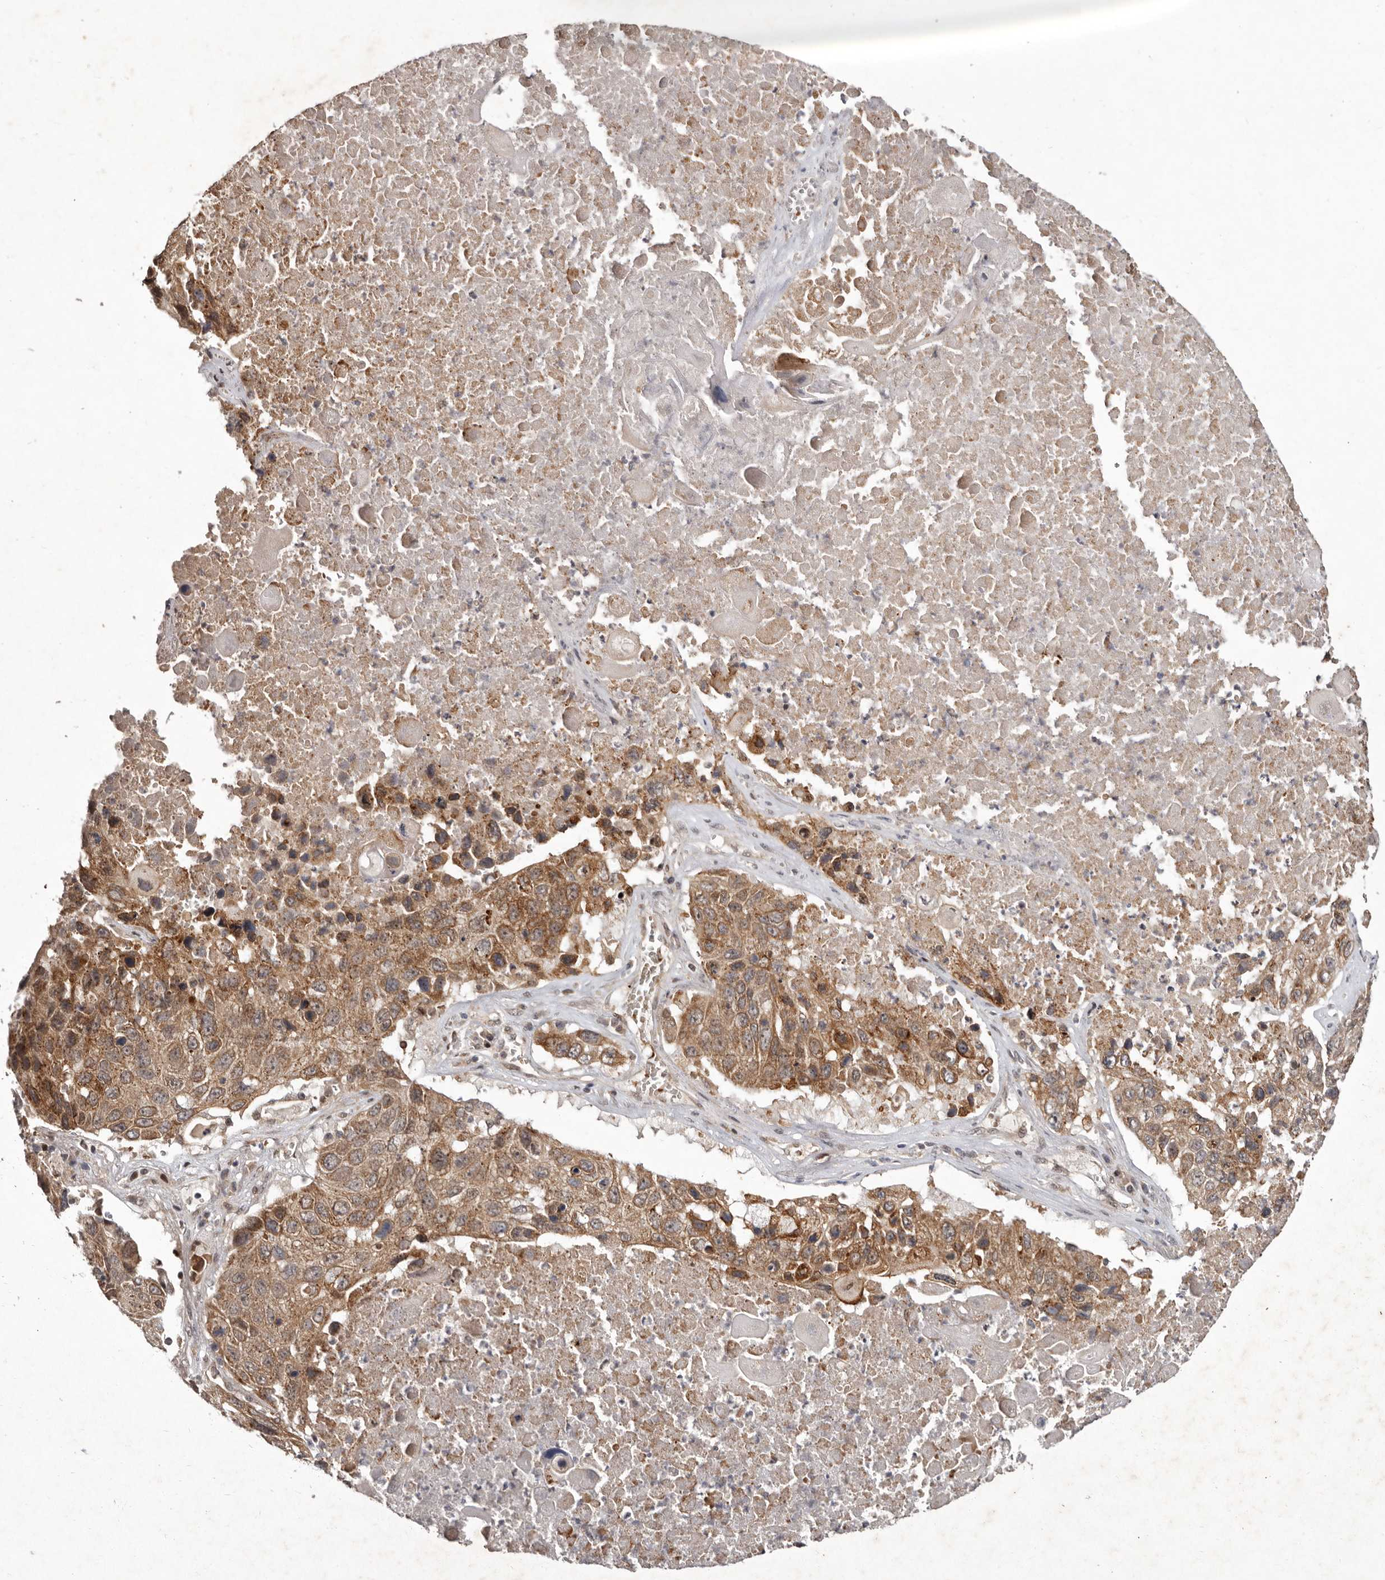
{"staining": {"intensity": "moderate", "quantity": ">75%", "location": "cytoplasmic/membranous"}, "tissue": "lung cancer", "cell_type": "Tumor cells", "image_type": "cancer", "snomed": [{"axis": "morphology", "description": "Squamous cell carcinoma, NOS"}, {"axis": "topography", "description": "Lung"}], "caption": "Lung cancer (squamous cell carcinoma) stained with IHC shows moderate cytoplasmic/membranous expression in about >75% of tumor cells.", "gene": "ABL1", "patient": {"sex": "male", "age": 61}}